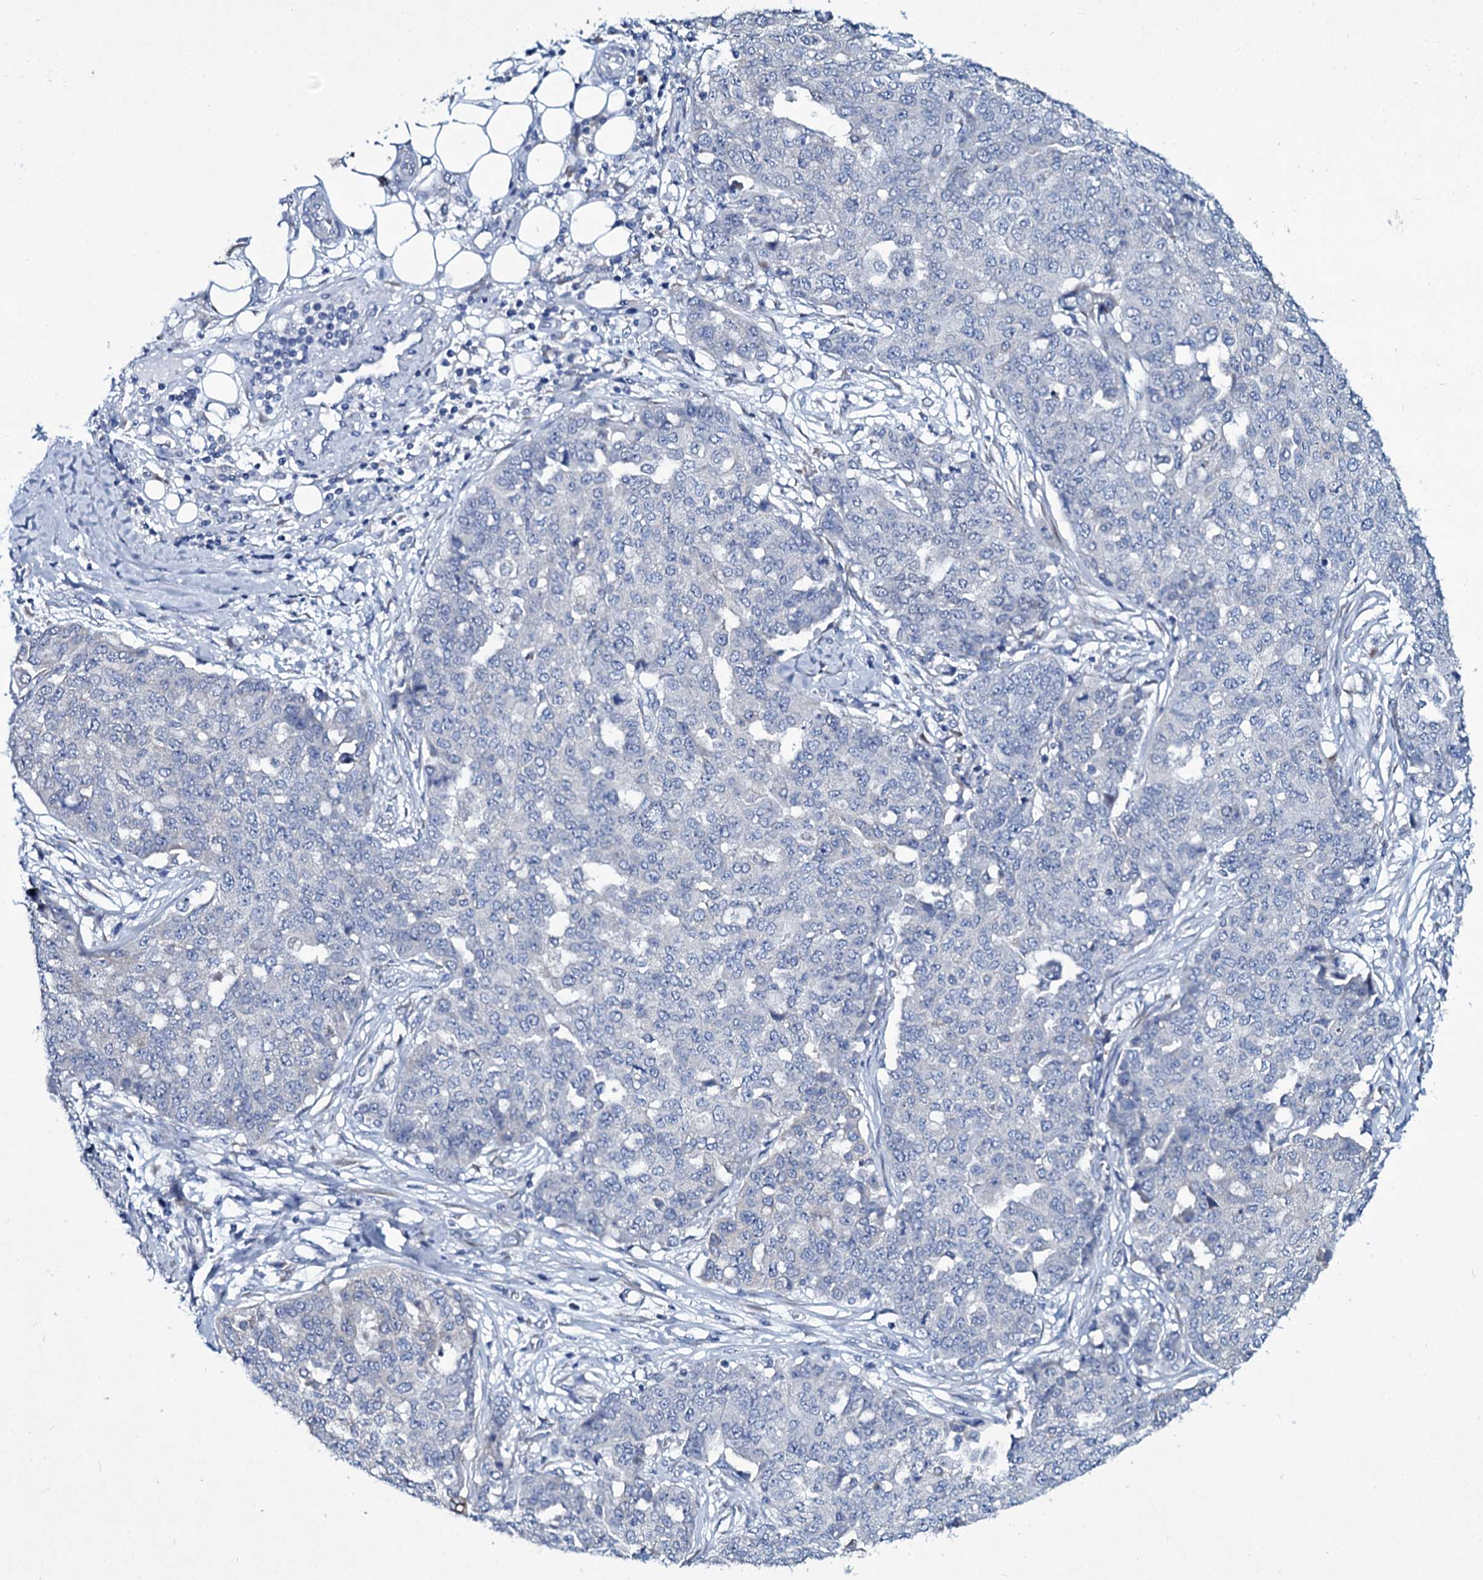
{"staining": {"intensity": "negative", "quantity": "none", "location": "none"}, "tissue": "ovarian cancer", "cell_type": "Tumor cells", "image_type": "cancer", "snomed": [{"axis": "morphology", "description": "Cystadenocarcinoma, serous, NOS"}, {"axis": "topography", "description": "Soft tissue"}, {"axis": "topography", "description": "Ovary"}], "caption": "Tumor cells are negative for protein expression in human ovarian cancer (serous cystadenocarcinoma).", "gene": "TPGS2", "patient": {"sex": "female", "age": 57}}